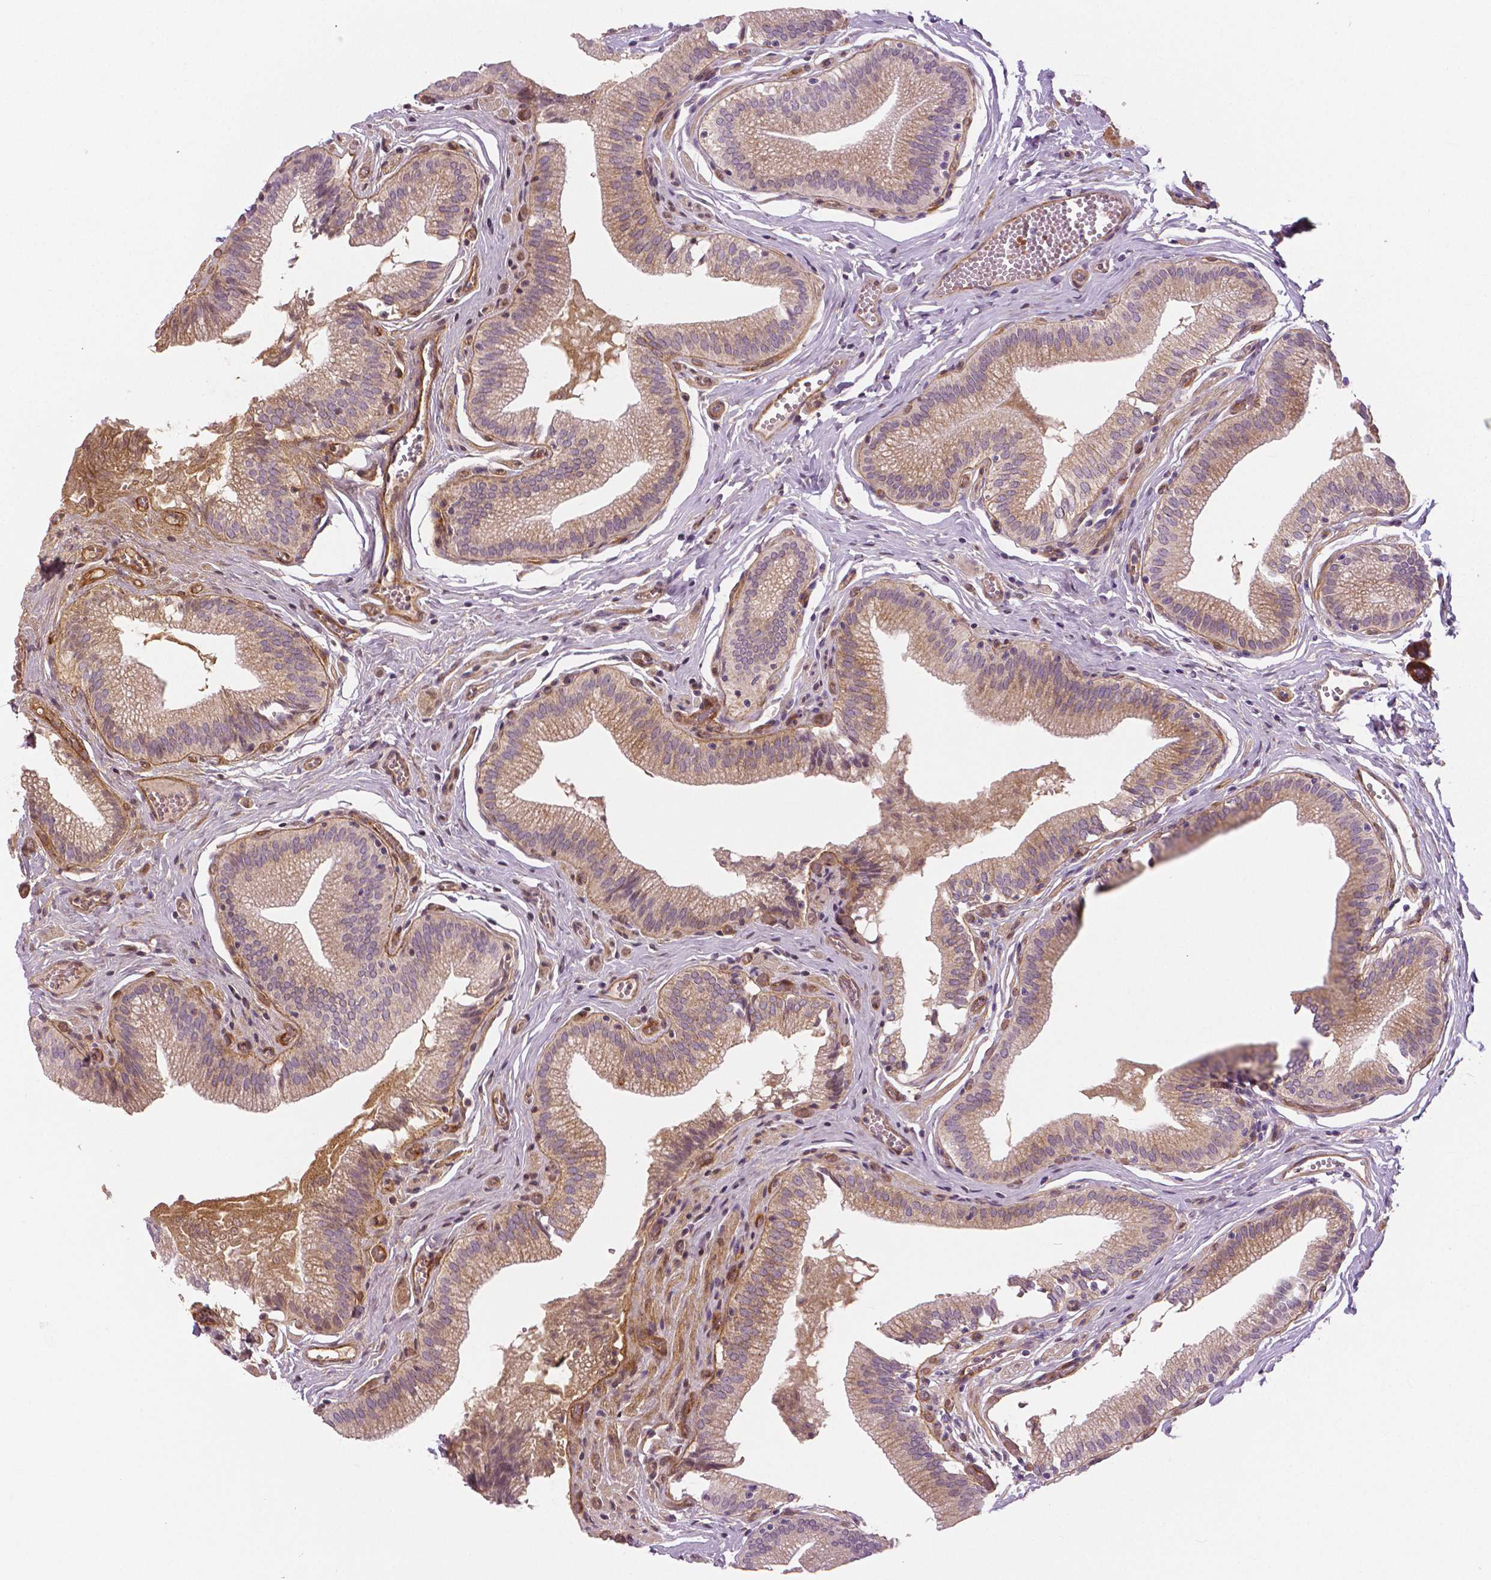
{"staining": {"intensity": "moderate", "quantity": ">75%", "location": "cytoplasmic/membranous"}, "tissue": "gallbladder", "cell_type": "Glandular cells", "image_type": "normal", "snomed": [{"axis": "morphology", "description": "Normal tissue, NOS"}, {"axis": "topography", "description": "Gallbladder"}, {"axis": "topography", "description": "Peripheral nerve tissue"}], "caption": "Immunohistochemical staining of benign gallbladder exhibits moderate cytoplasmic/membranous protein staining in about >75% of glandular cells. (DAB IHC with brightfield microscopy, high magnification).", "gene": "FLT1", "patient": {"sex": "male", "age": 17}}